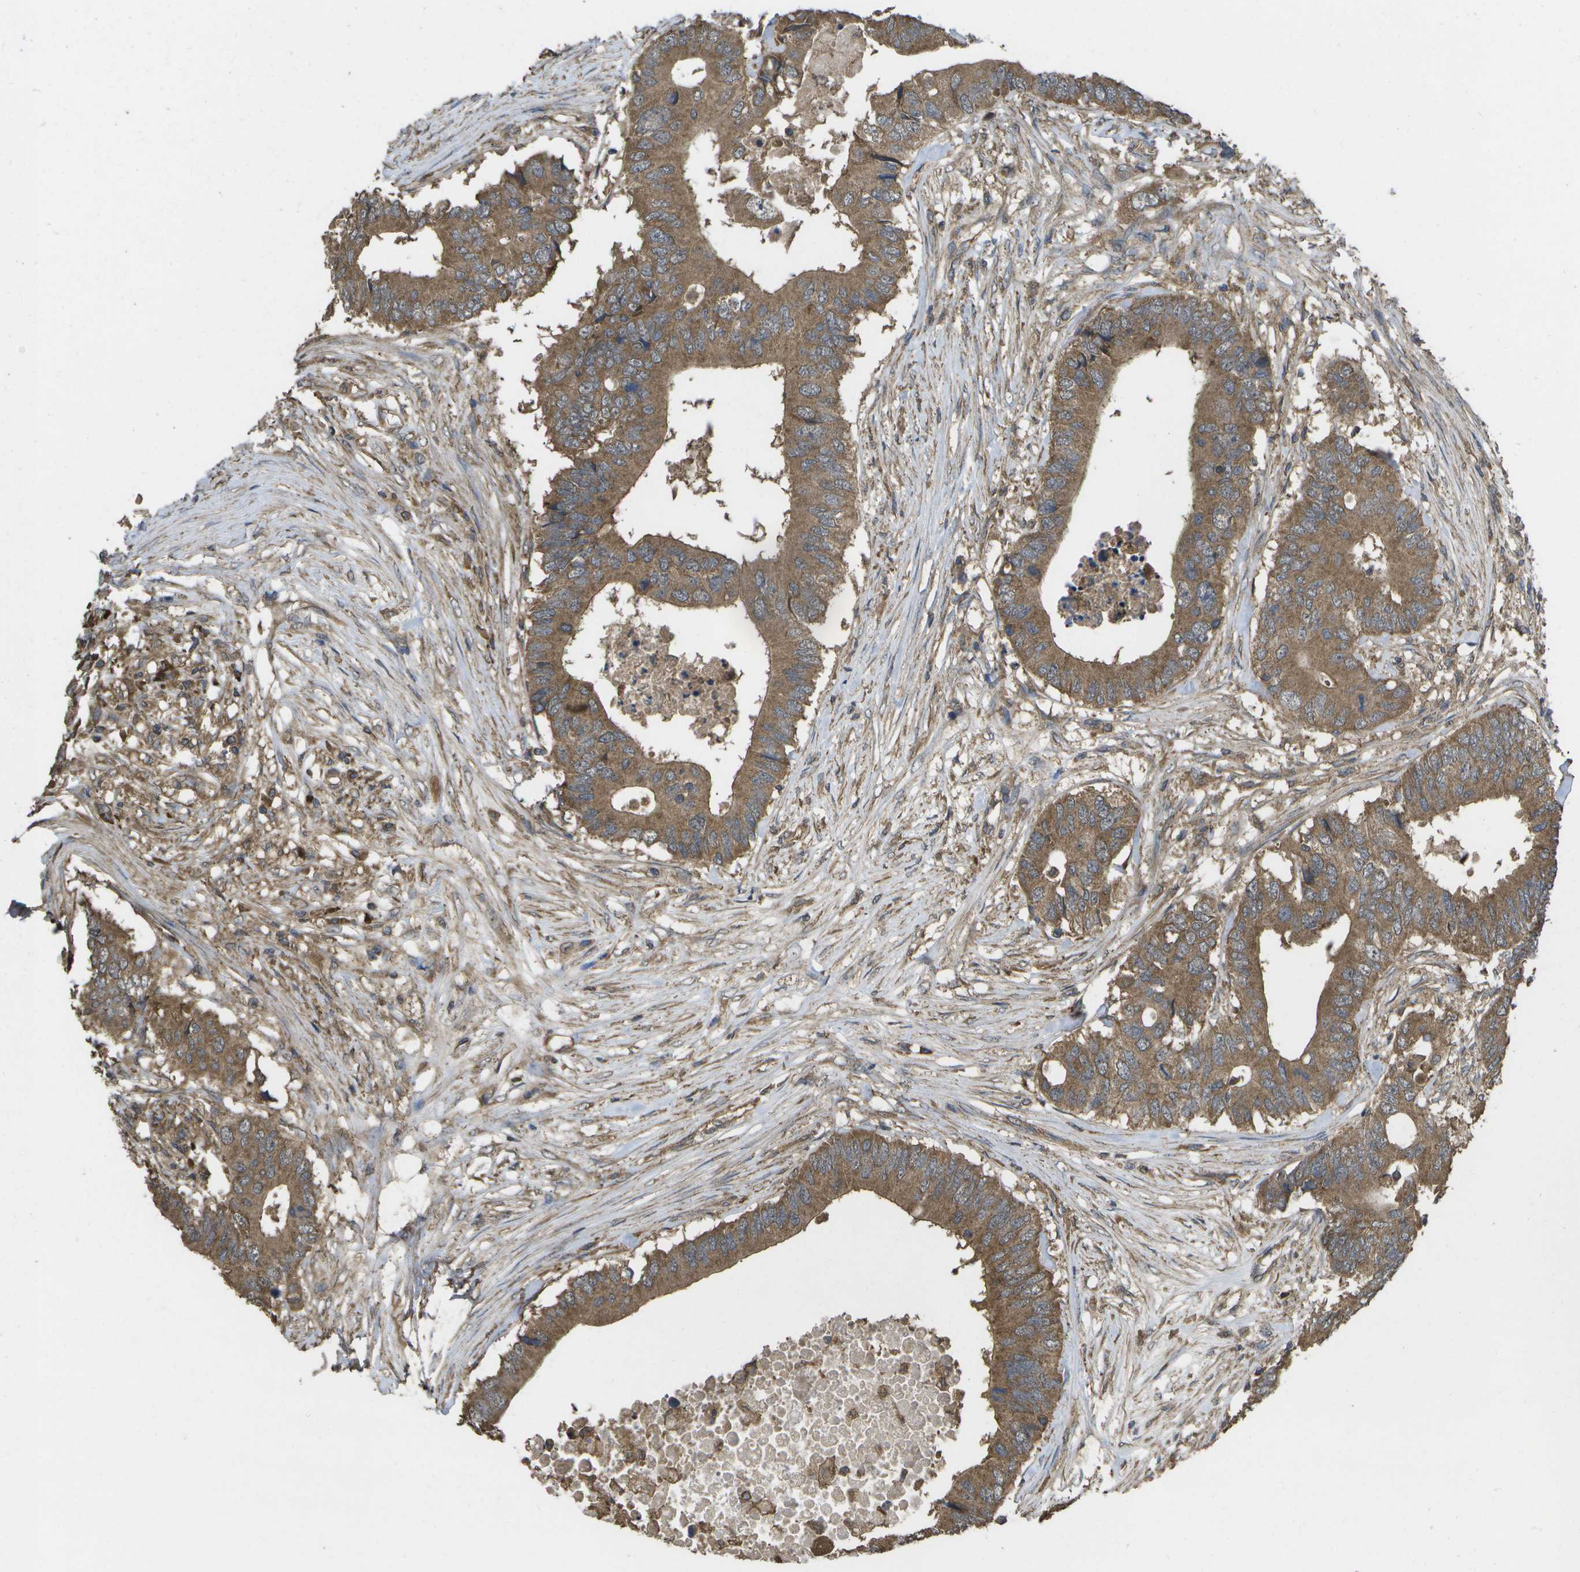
{"staining": {"intensity": "moderate", "quantity": ">75%", "location": "cytoplasmic/membranous"}, "tissue": "colorectal cancer", "cell_type": "Tumor cells", "image_type": "cancer", "snomed": [{"axis": "morphology", "description": "Adenocarcinoma, NOS"}, {"axis": "topography", "description": "Colon"}], "caption": "The image exhibits staining of adenocarcinoma (colorectal), revealing moderate cytoplasmic/membranous protein positivity (brown color) within tumor cells.", "gene": "SACS", "patient": {"sex": "male", "age": 71}}